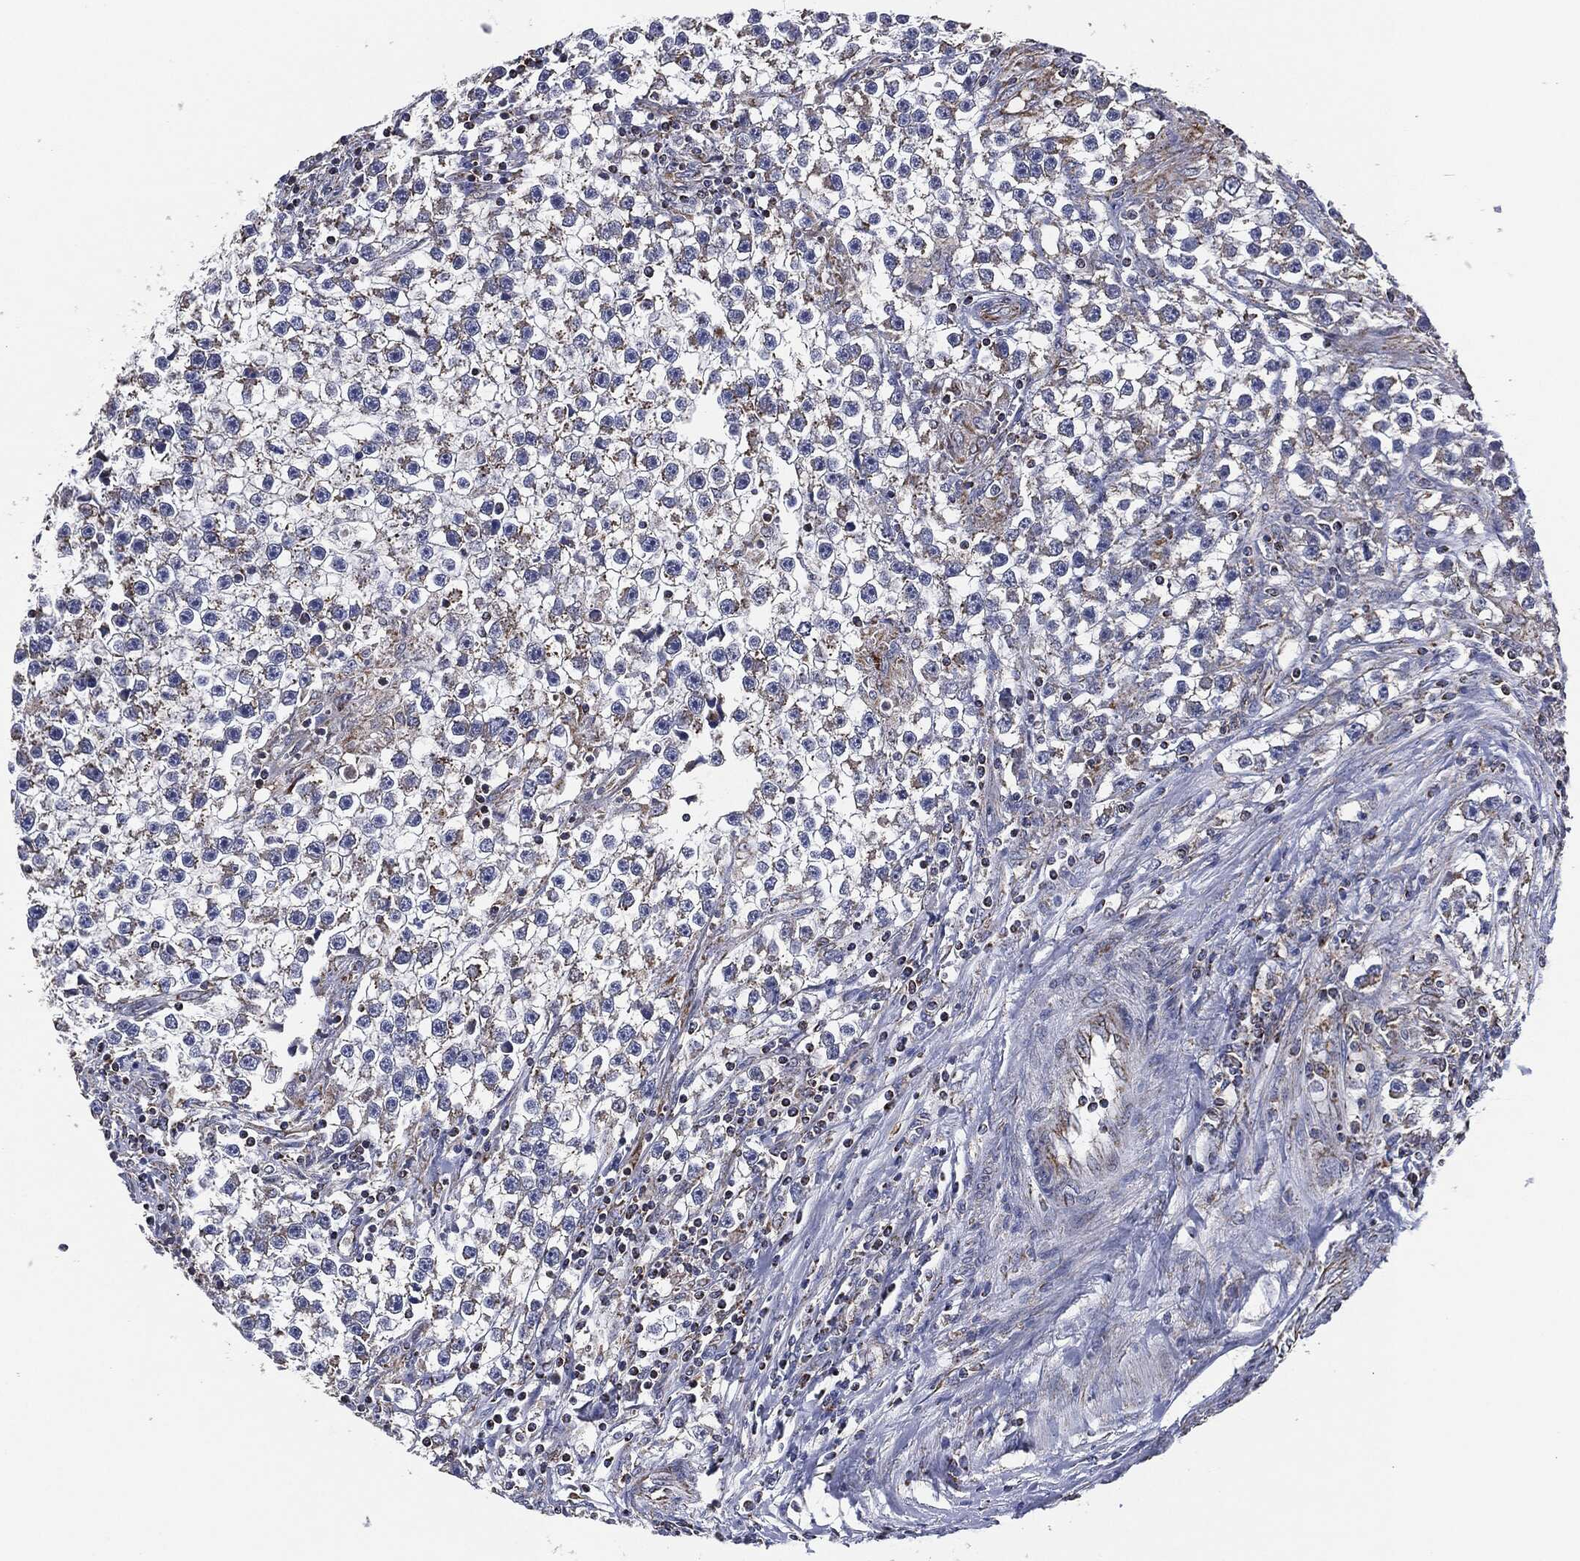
{"staining": {"intensity": "negative", "quantity": "none", "location": "none"}, "tissue": "testis cancer", "cell_type": "Tumor cells", "image_type": "cancer", "snomed": [{"axis": "morphology", "description": "Seminoma, NOS"}, {"axis": "topography", "description": "Testis"}], "caption": "Image shows no significant protein positivity in tumor cells of testis seminoma.", "gene": "NDUFV2", "patient": {"sex": "male", "age": 59}}